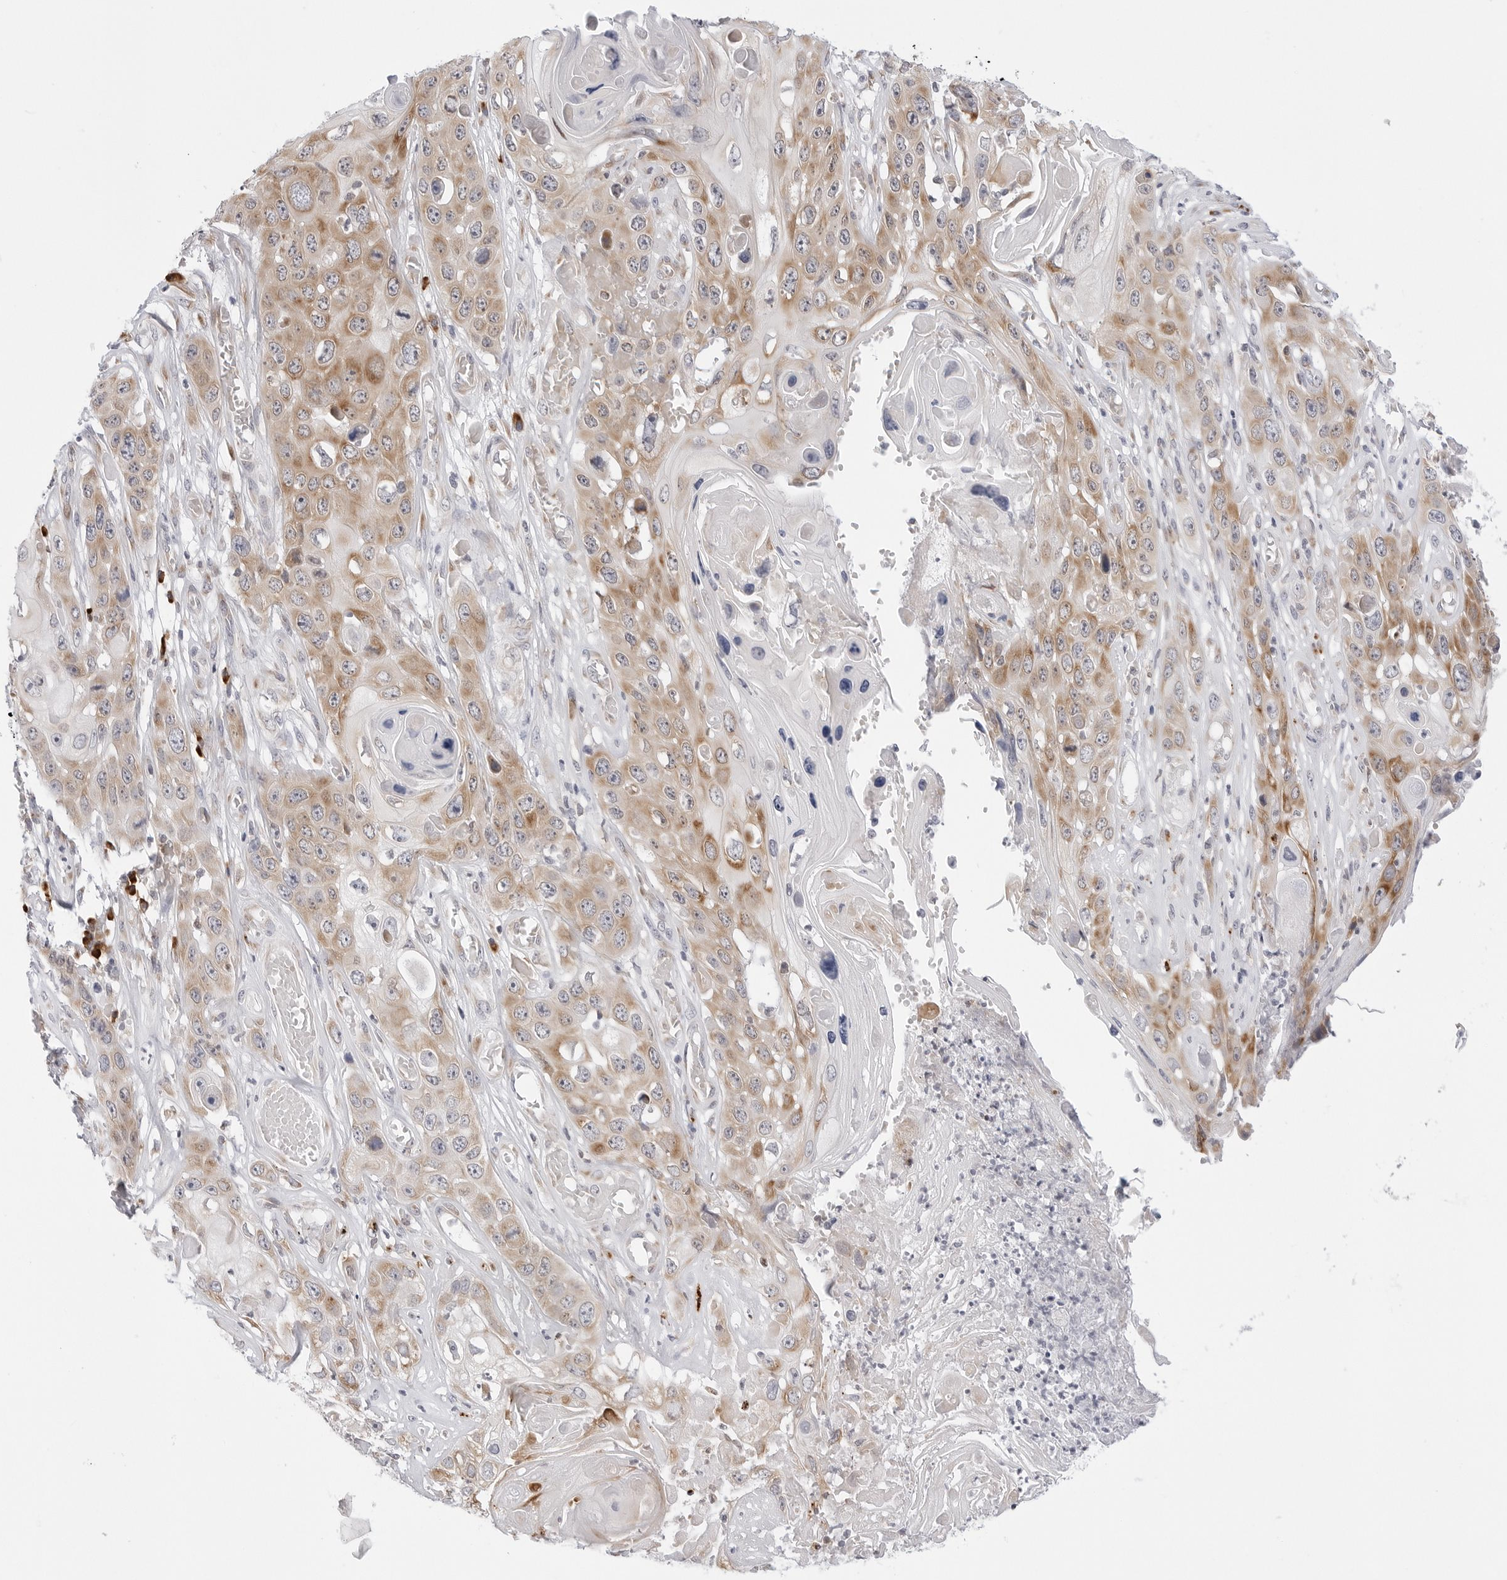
{"staining": {"intensity": "moderate", "quantity": "25%-75%", "location": "cytoplasmic/membranous"}, "tissue": "skin cancer", "cell_type": "Tumor cells", "image_type": "cancer", "snomed": [{"axis": "morphology", "description": "Squamous cell carcinoma, NOS"}, {"axis": "topography", "description": "Skin"}], "caption": "Protein expression analysis of human squamous cell carcinoma (skin) reveals moderate cytoplasmic/membranous staining in about 25%-75% of tumor cells. Nuclei are stained in blue.", "gene": "RPN1", "patient": {"sex": "male", "age": 55}}